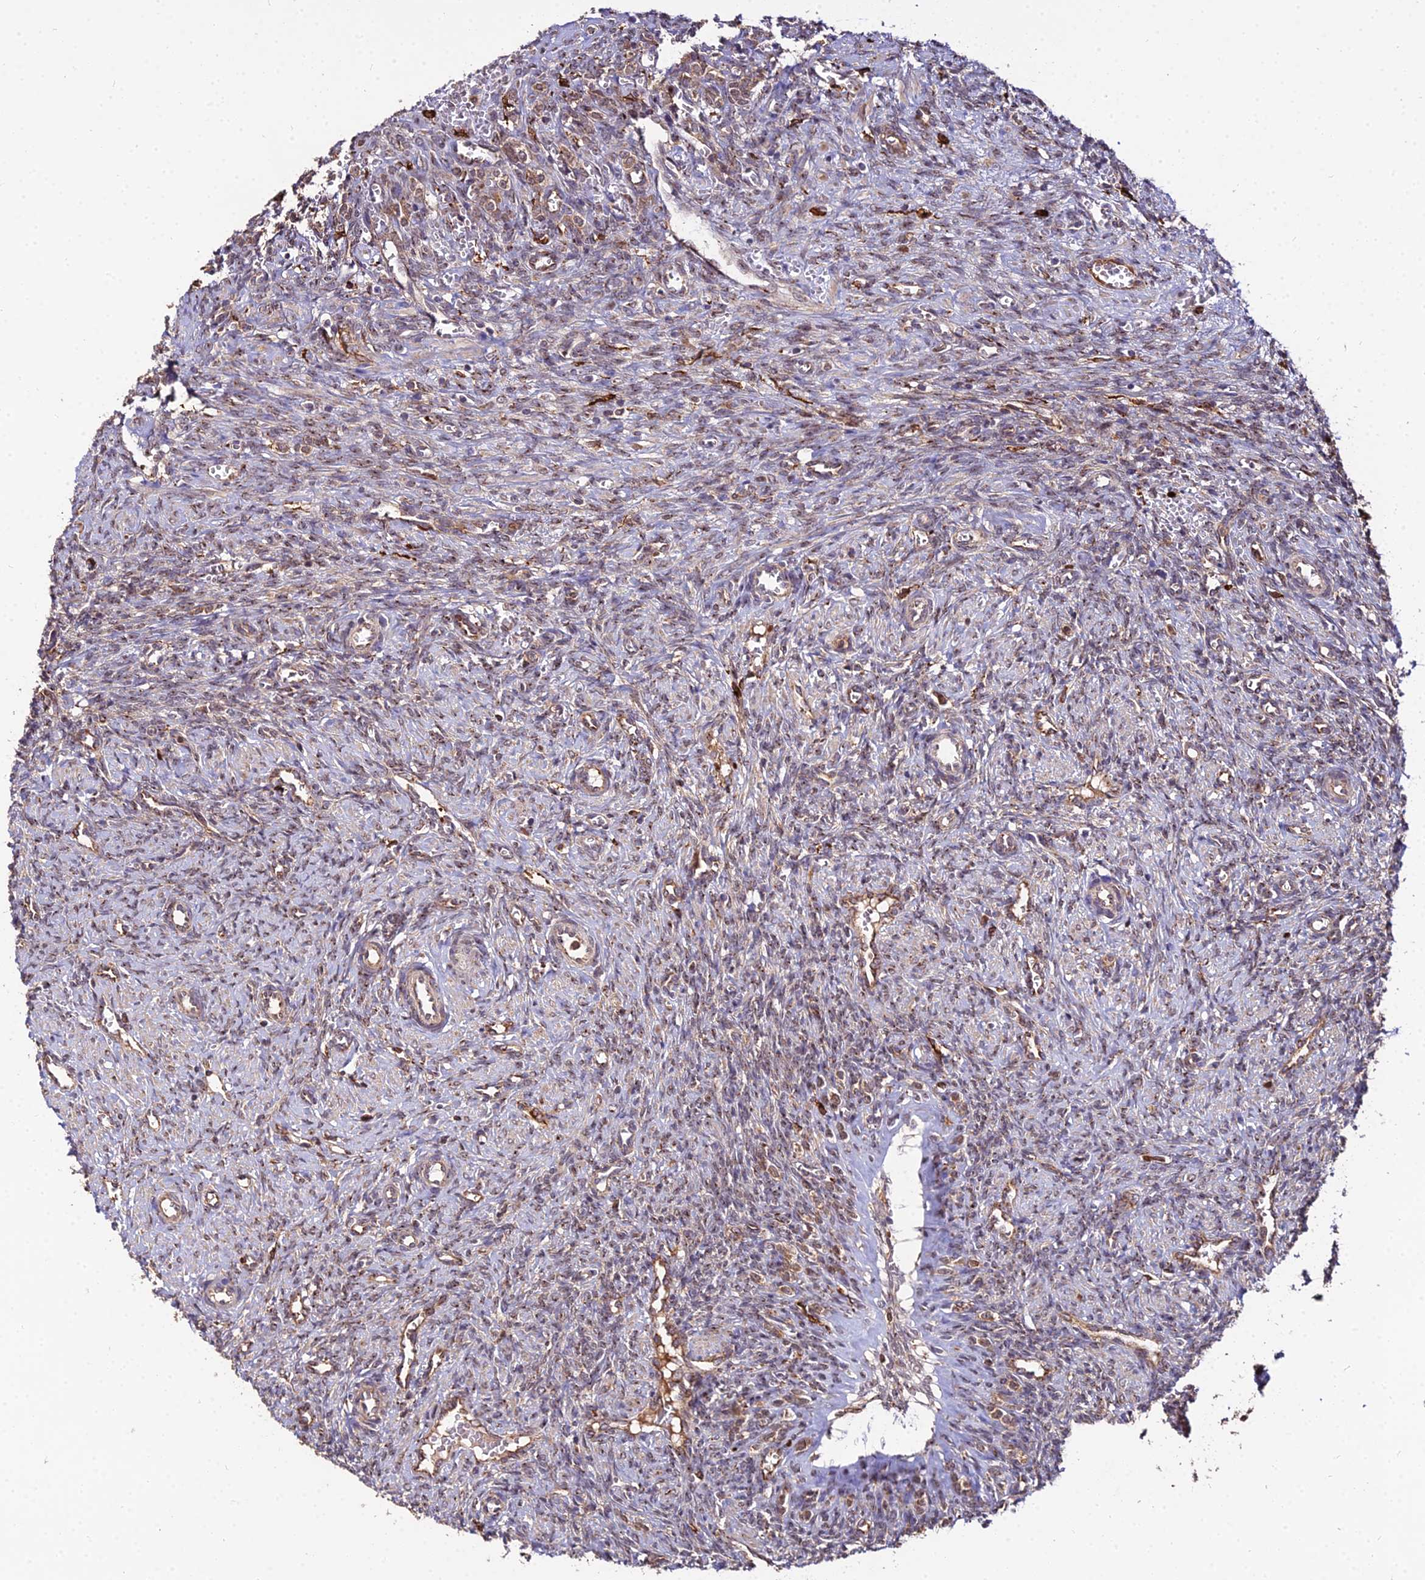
{"staining": {"intensity": "moderate", "quantity": "25%-75%", "location": "cytoplasmic/membranous"}, "tissue": "ovary", "cell_type": "Follicle cells", "image_type": "normal", "snomed": [{"axis": "morphology", "description": "Normal tissue, NOS"}, {"axis": "topography", "description": "Ovary"}], "caption": "An immunohistochemistry micrograph of benign tissue is shown. Protein staining in brown shows moderate cytoplasmic/membranous positivity in ovary within follicle cells.", "gene": "ENSG00000258465", "patient": {"sex": "female", "age": 41}}